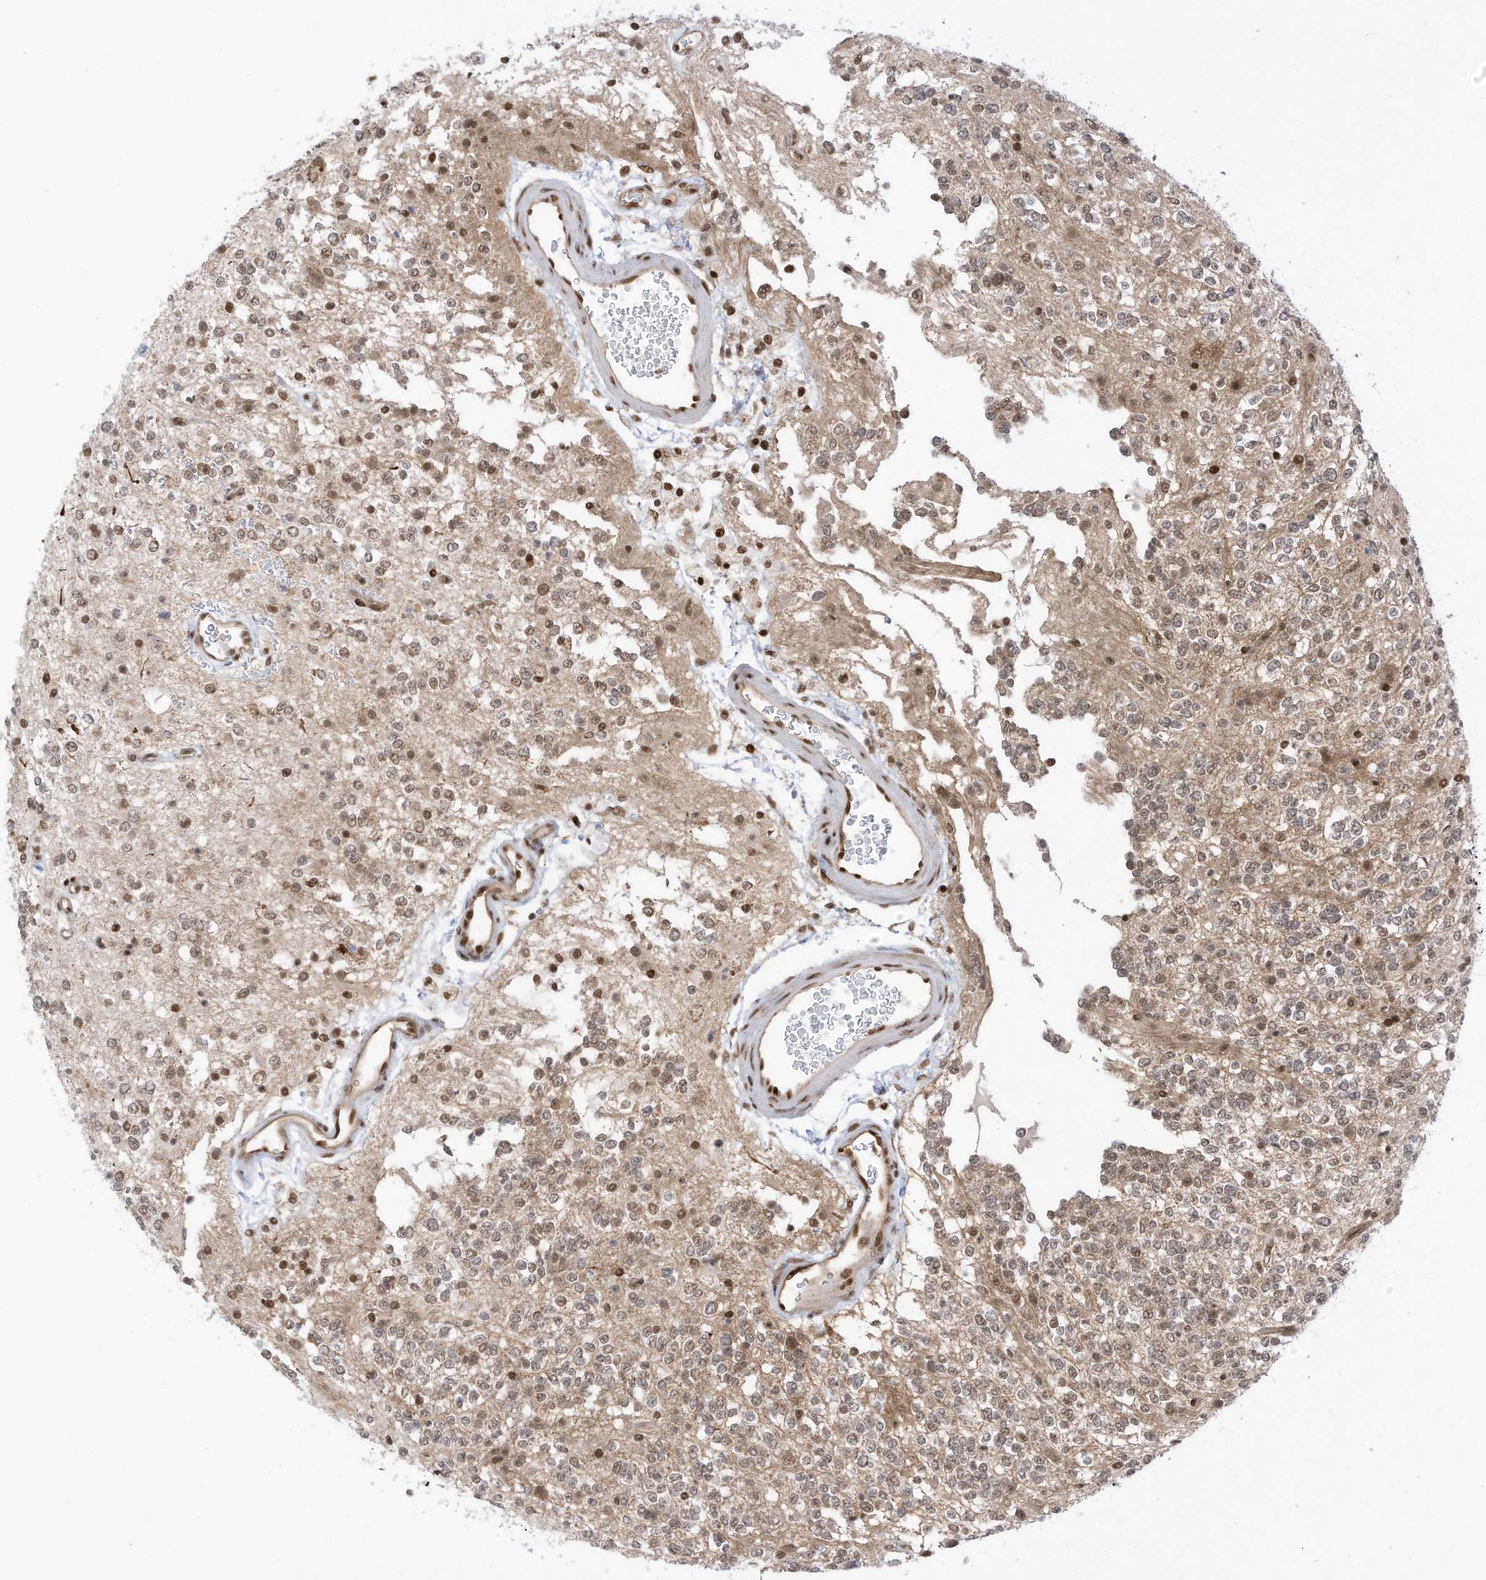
{"staining": {"intensity": "weak", "quantity": "25%-75%", "location": "nuclear"}, "tissue": "glioma", "cell_type": "Tumor cells", "image_type": "cancer", "snomed": [{"axis": "morphology", "description": "Glioma, malignant, High grade"}, {"axis": "topography", "description": "Brain"}], "caption": "A brown stain highlights weak nuclear staining of a protein in human glioma tumor cells.", "gene": "AURKAIP1", "patient": {"sex": "male", "age": 34}}